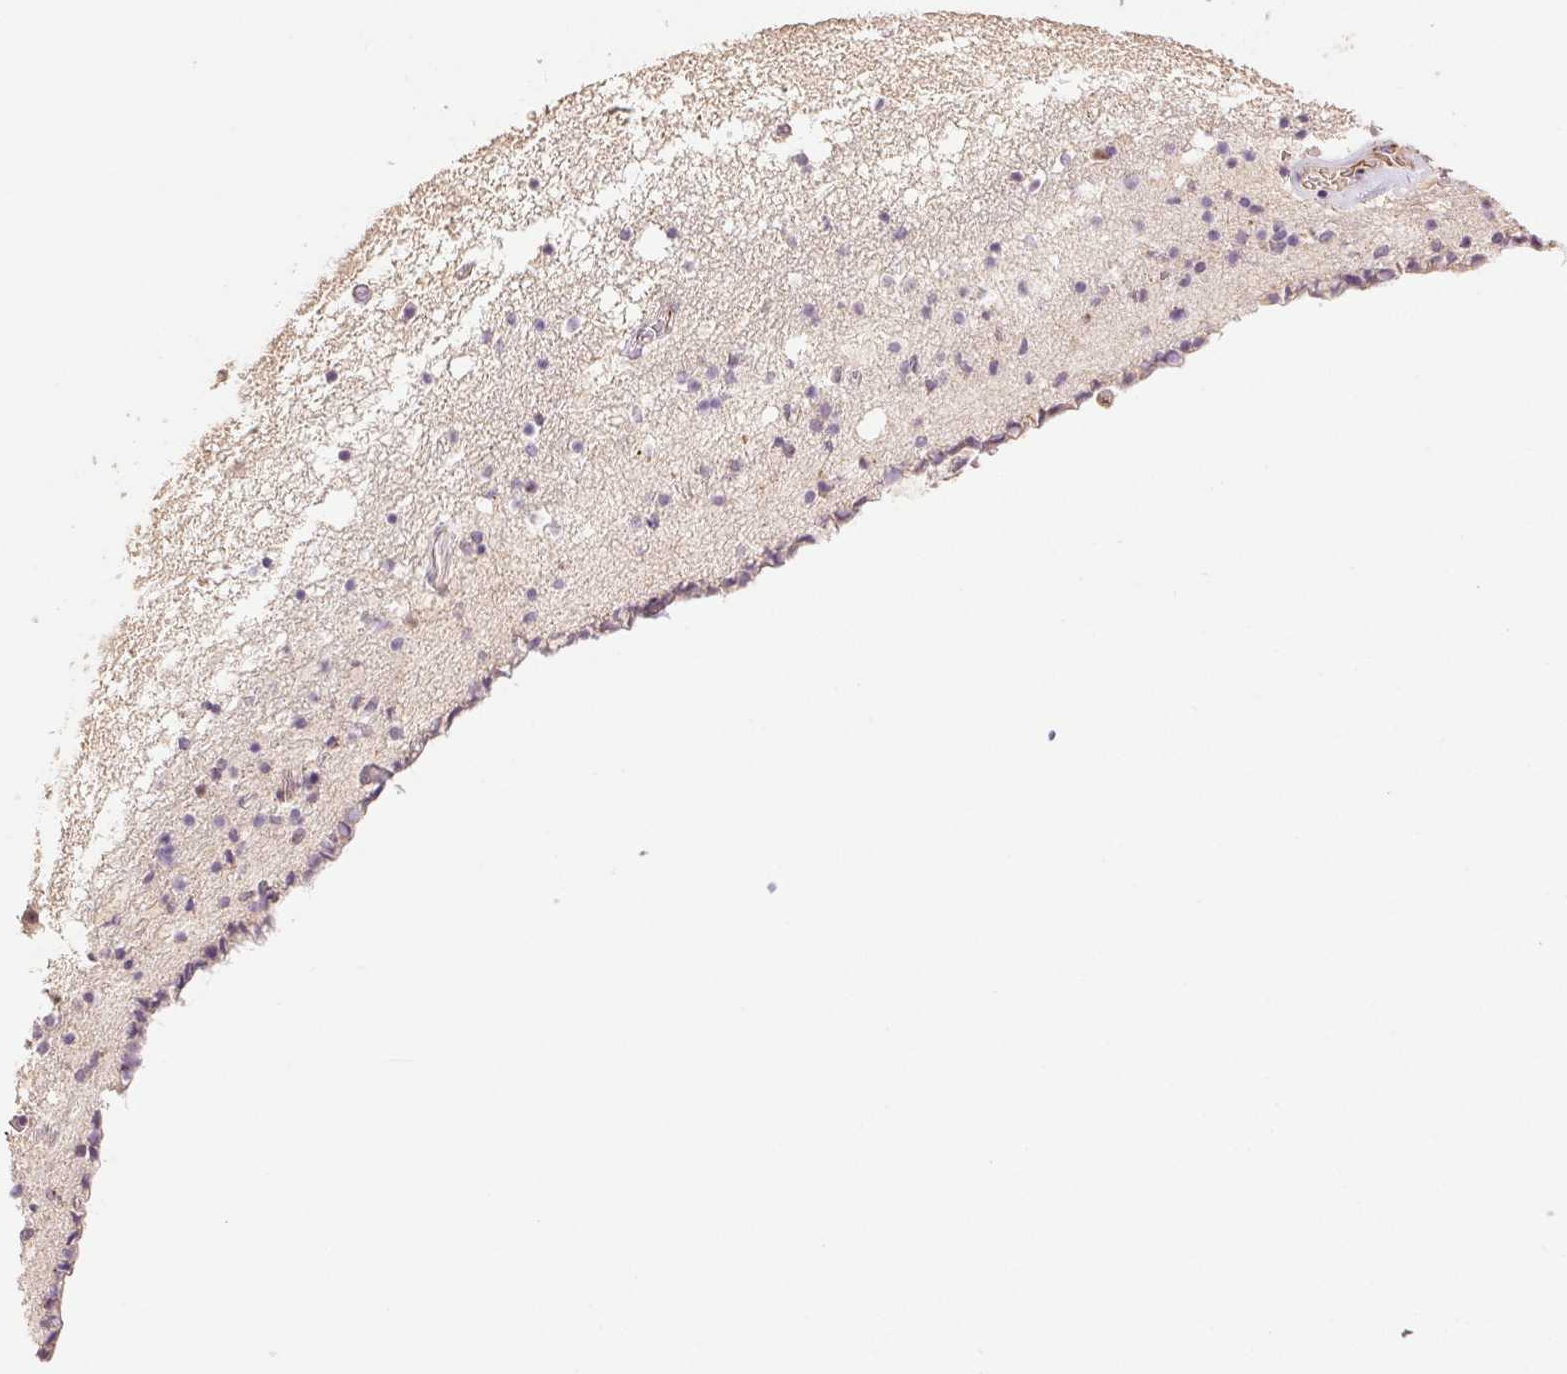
{"staining": {"intensity": "negative", "quantity": "none", "location": "none"}, "tissue": "caudate", "cell_type": "Glial cells", "image_type": "normal", "snomed": [{"axis": "morphology", "description": "Normal tissue, NOS"}, {"axis": "topography", "description": "Lateral ventricle wall"}], "caption": "IHC photomicrograph of unremarkable human caudate stained for a protein (brown), which exhibits no expression in glial cells.", "gene": "TMEM253", "patient": {"sex": "female", "age": 42}}